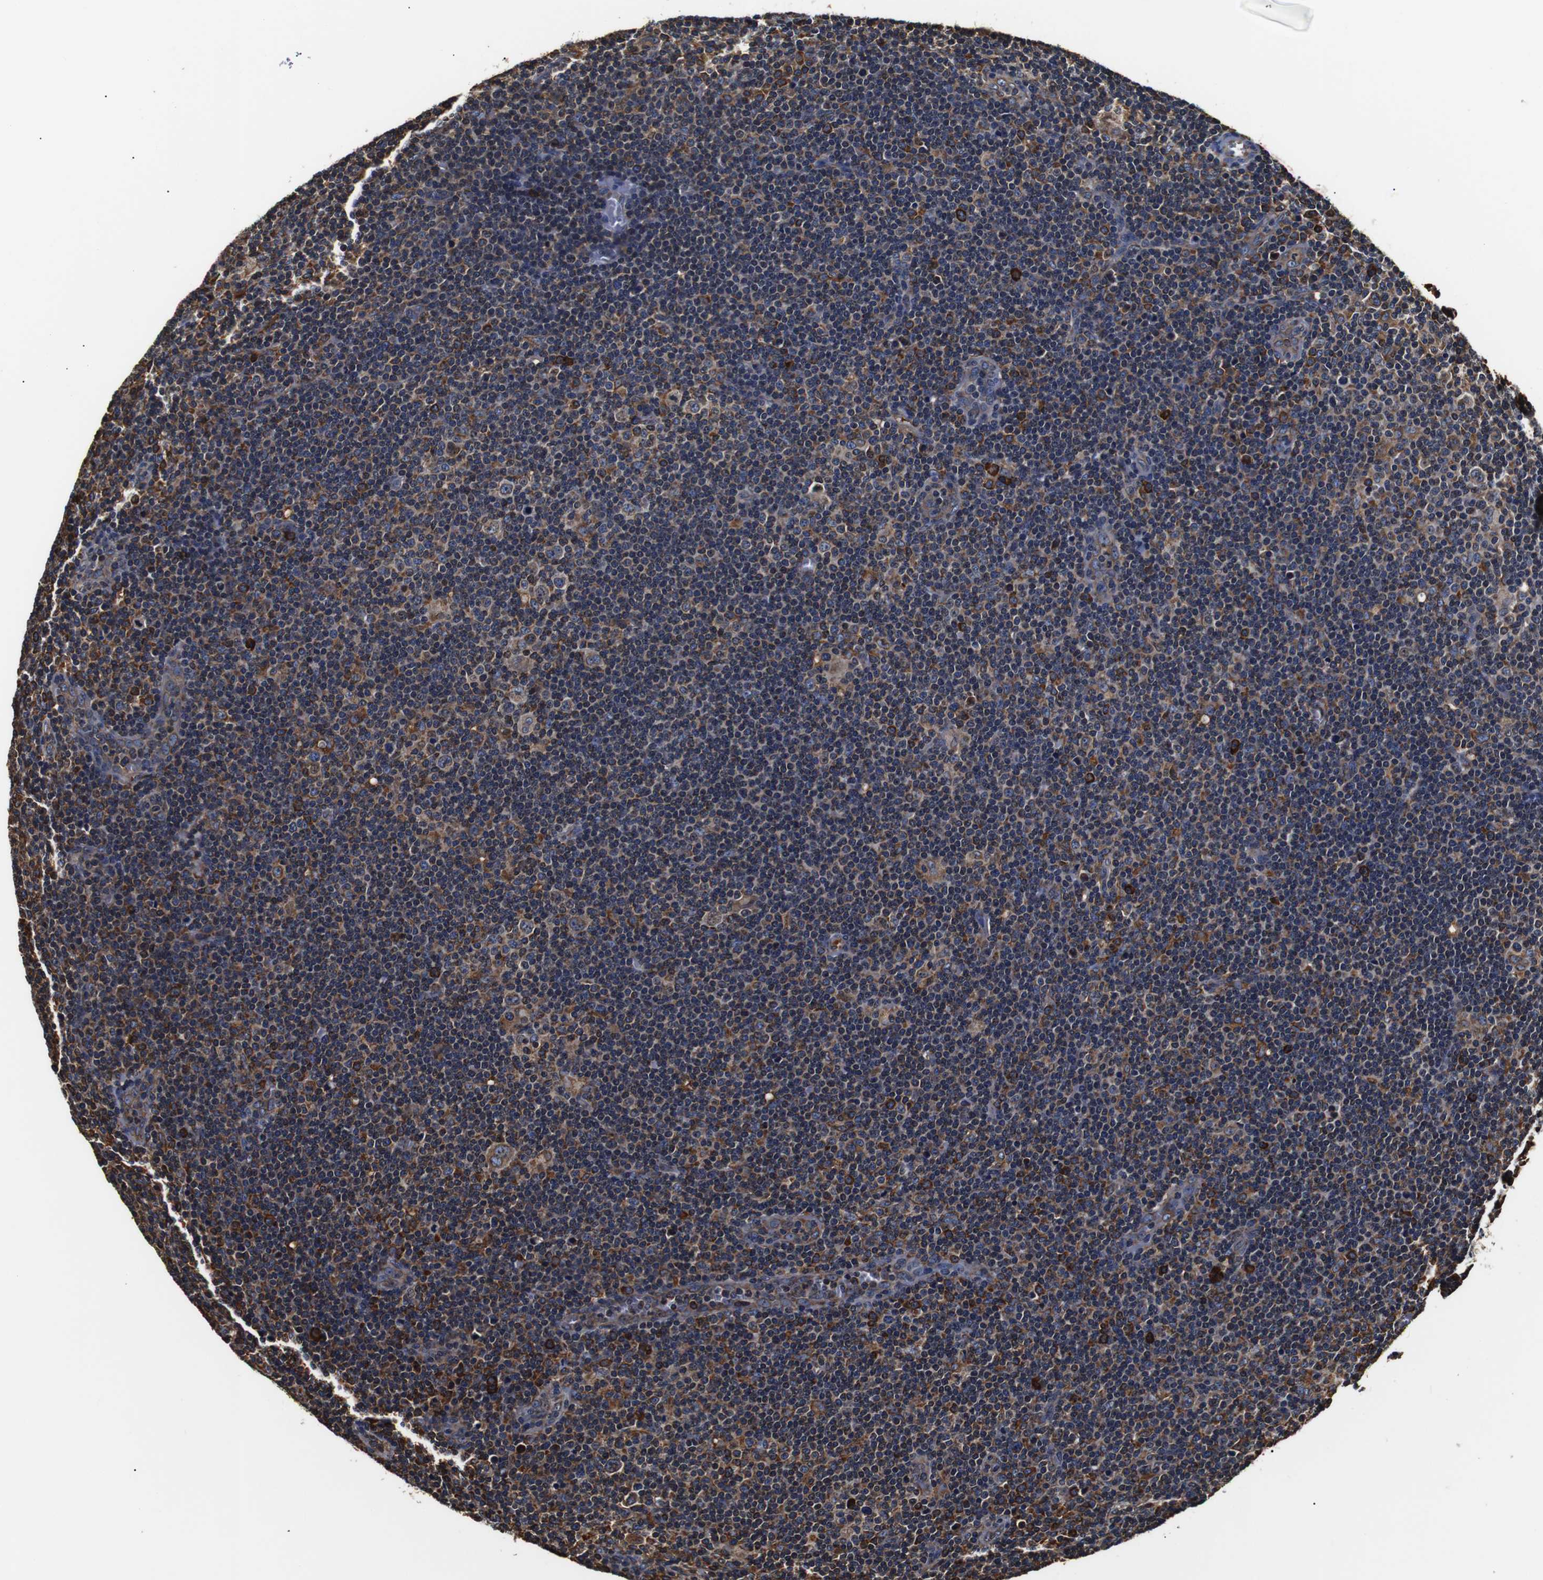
{"staining": {"intensity": "weak", "quantity": ">75%", "location": "cytoplasmic/membranous"}, "tissue": "lymphoma", "cell_type": "Tumor cells", "image_type": "cancer", "snomed": [{"axis": "morphology", "description": "Hodgkin's disease, NOS"}, {"axis": "topography", "description": "Lymph node"}], "caption": "Protein analysis of Hodgkin's disease tissue shows weak cytoplasmic/membranous positivity in about >75% of tumor cells.", "gene": "HHIP", "patient": {"sex": "female", "age": 57}}